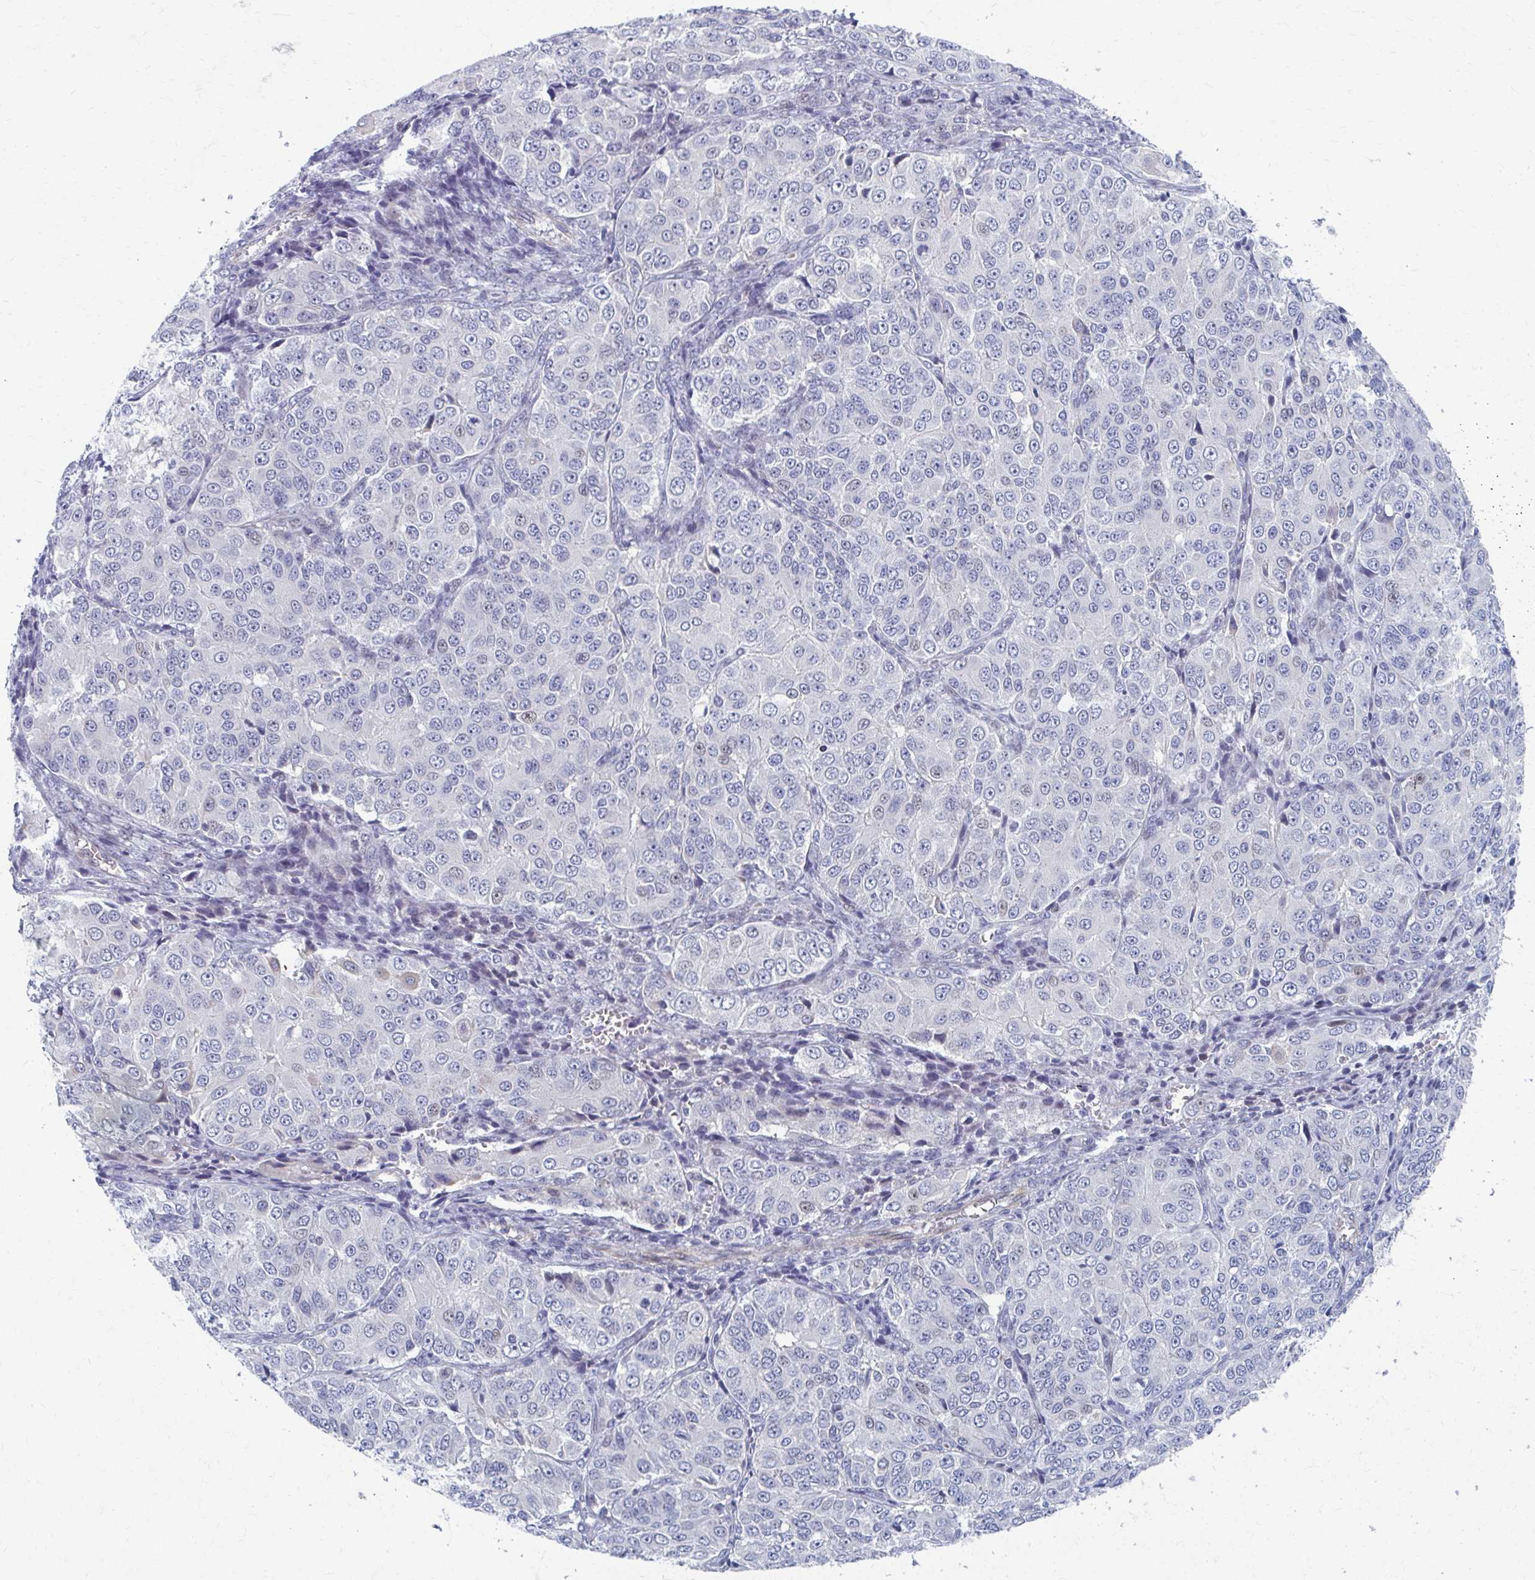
{"staining": {"intensity": "negative", "quantity": "none", "location": "none"}, "tissue": "ovarian cancer", "cell_type": "Tumor cells", "image_type": "cancer", "snomed": [{"axis": "morphology", "description": "Carcinoma, endometroid"}, {"axis": "topography", "description": "Ovary"}], "caption": "Tumor cells show no significant protein expression in ovarian cancer (endometroid carcinoma).", "gene": "ABHD16B", "patient": {"sex": "female", "age": 51}}